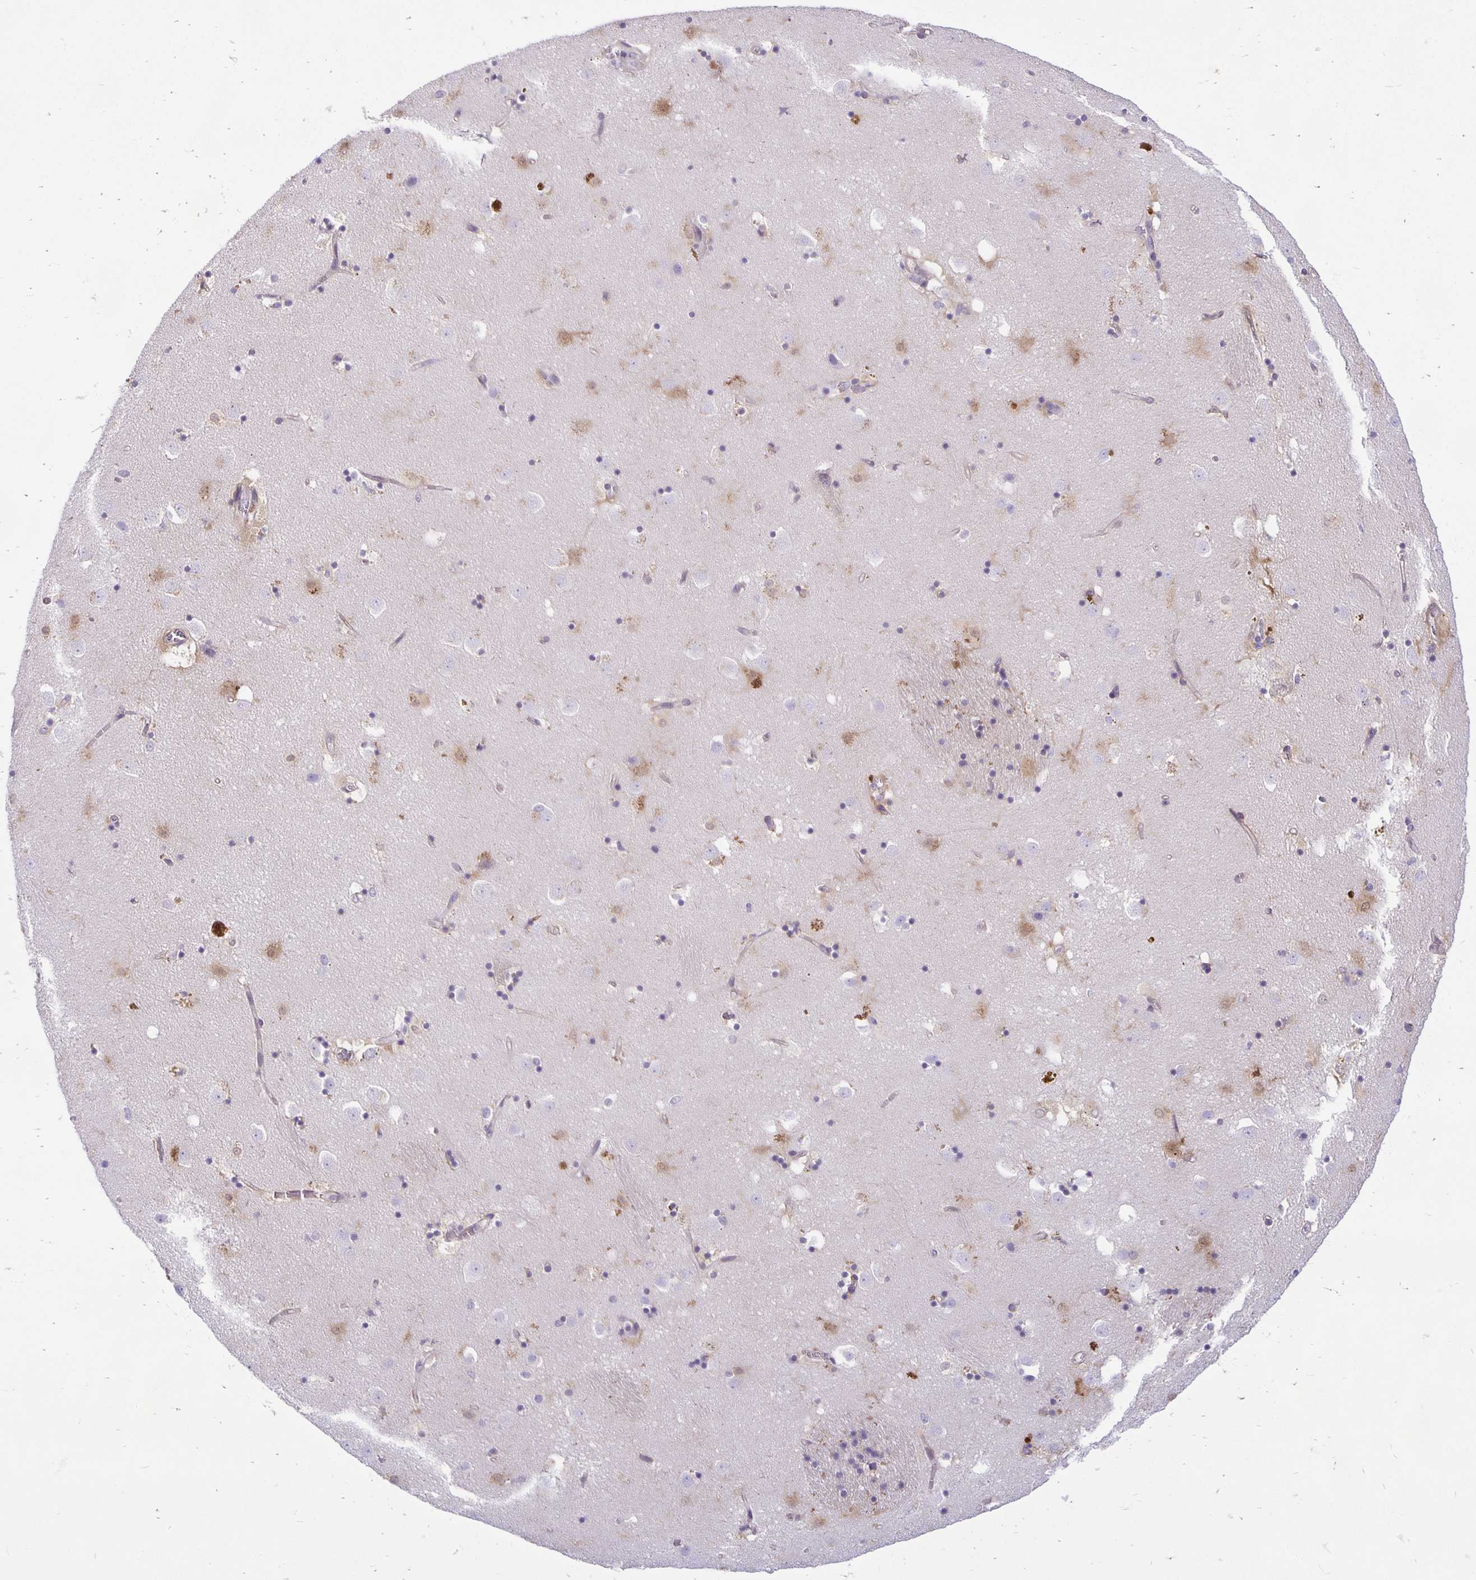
{"staining": {"intensity": "negative", "quantity": "none", "location": "none"}, "tissue": "caudate", "cell_type": "Glial cells", "image_type": "normal", "snomed": [{"axis": "morphology", "description": "Normal tissue, NOS"}, {"axis": "topography", "description": "Lateral ventricle wall"}], "caption": "There is no significant positivity in glial cells of caudate. (Stains: DAB IHC with hematoxylin counter stain, Microscopy: brightfield microscopy at high magnification).", "gene": "TAX1BP3", "patient": {"sex": "male", "age": 58}}